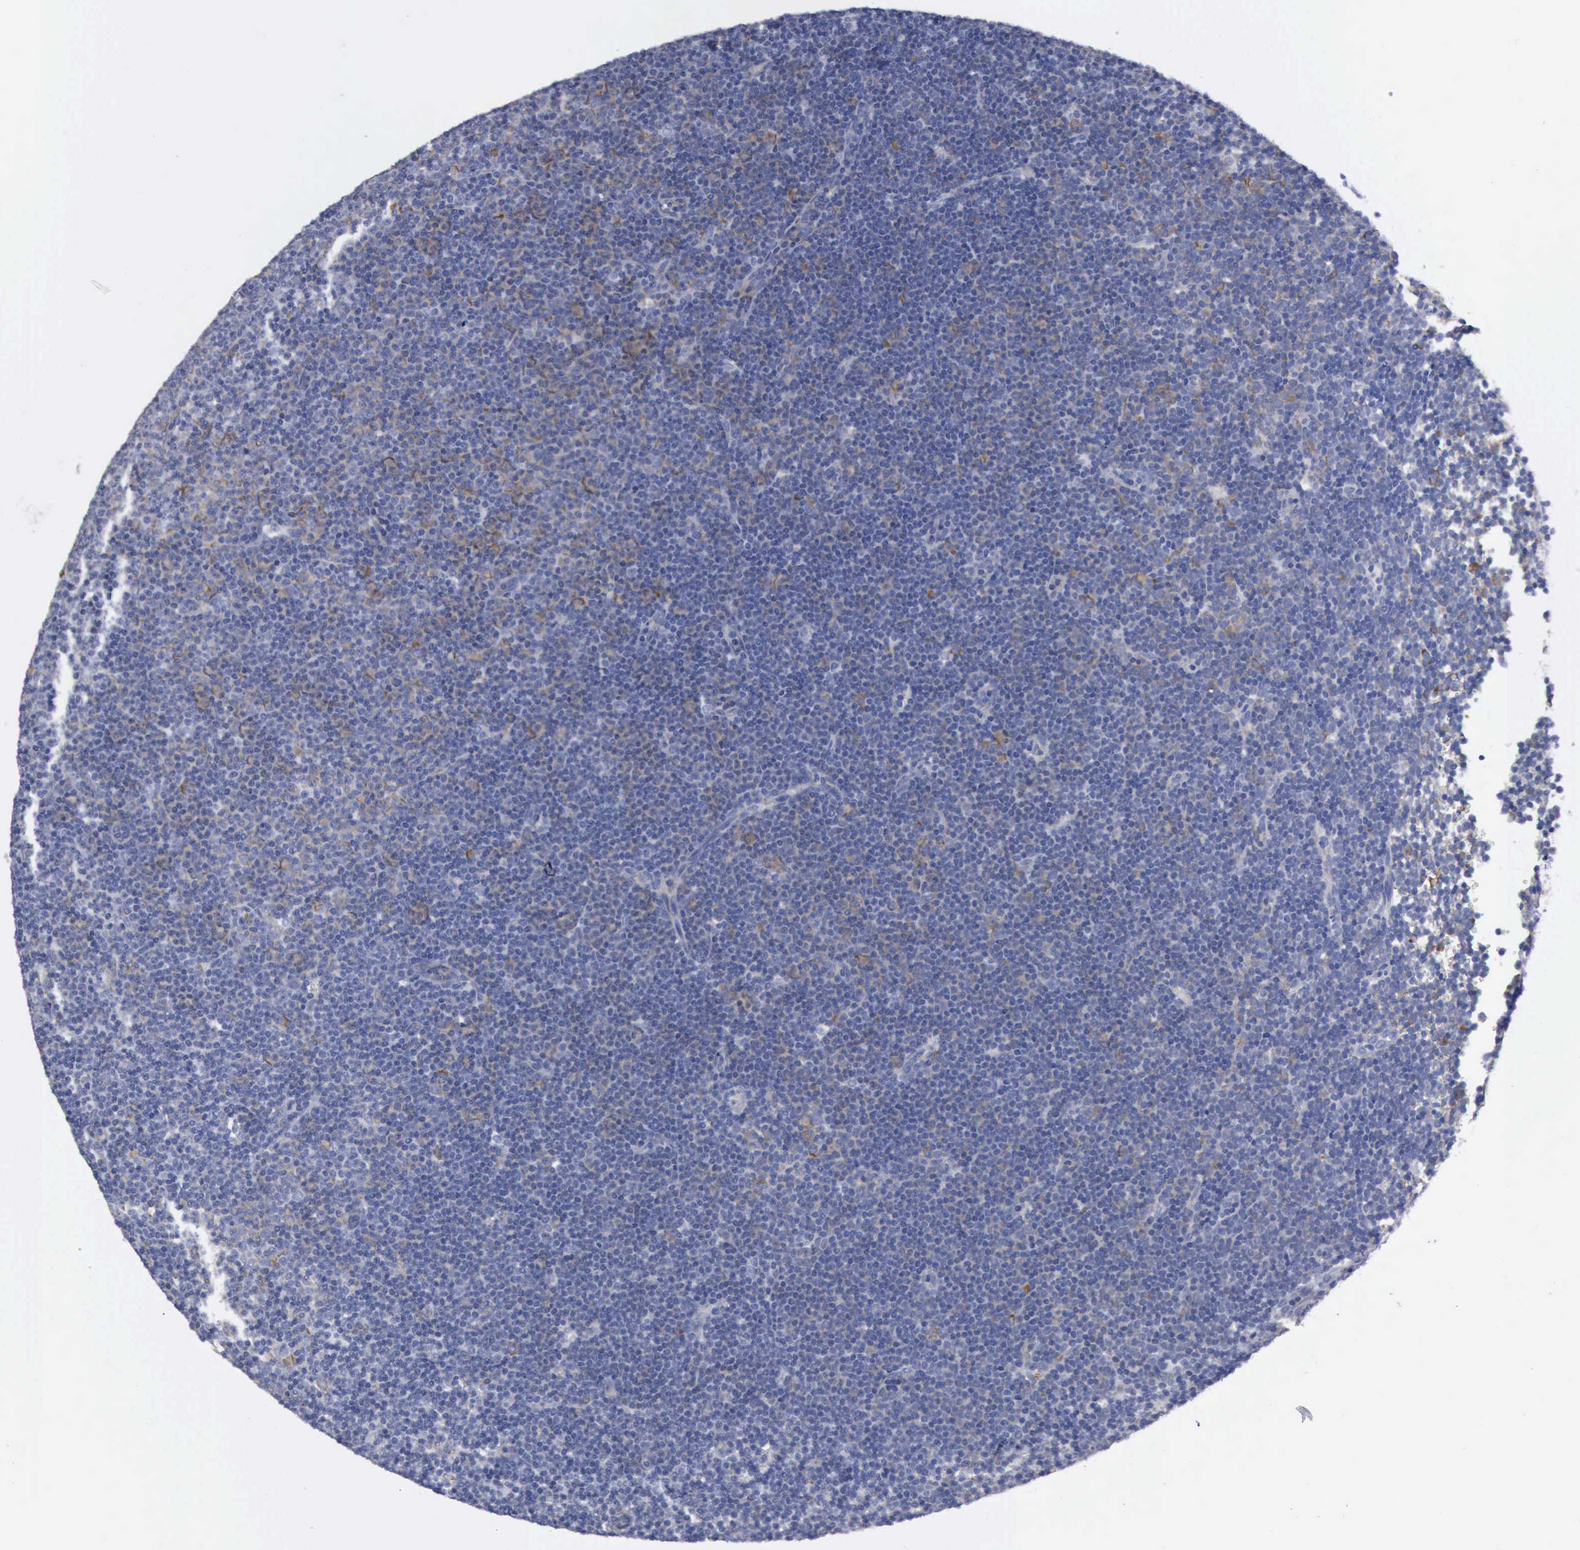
{"staining": {"intensity": "negative", "quantity": "none", "location": "none"}, "tissue": "lymphoma", "cell_type": "Tumor cells", "image_type": "cancer", "snomed": [{"axis": "morphology", "description": "Malignant lymphoma, non-Hodgkin's type, Low grade"}, {"axis": "topography", "description": "Lymph node"}], "caption": "Tumor cells show no significant staining in malignant lymphoma, non-Hodgkin's type (low-grade). The staining was performed using DAB (3,3'-diaminobenzidine) to visualize the protein expression in brown, while the nuclei were stained in blue with hematoxylin (Magnification: 20x).", "gene": "TXLNG", "patient": {"sex": "male", "age": 57}}